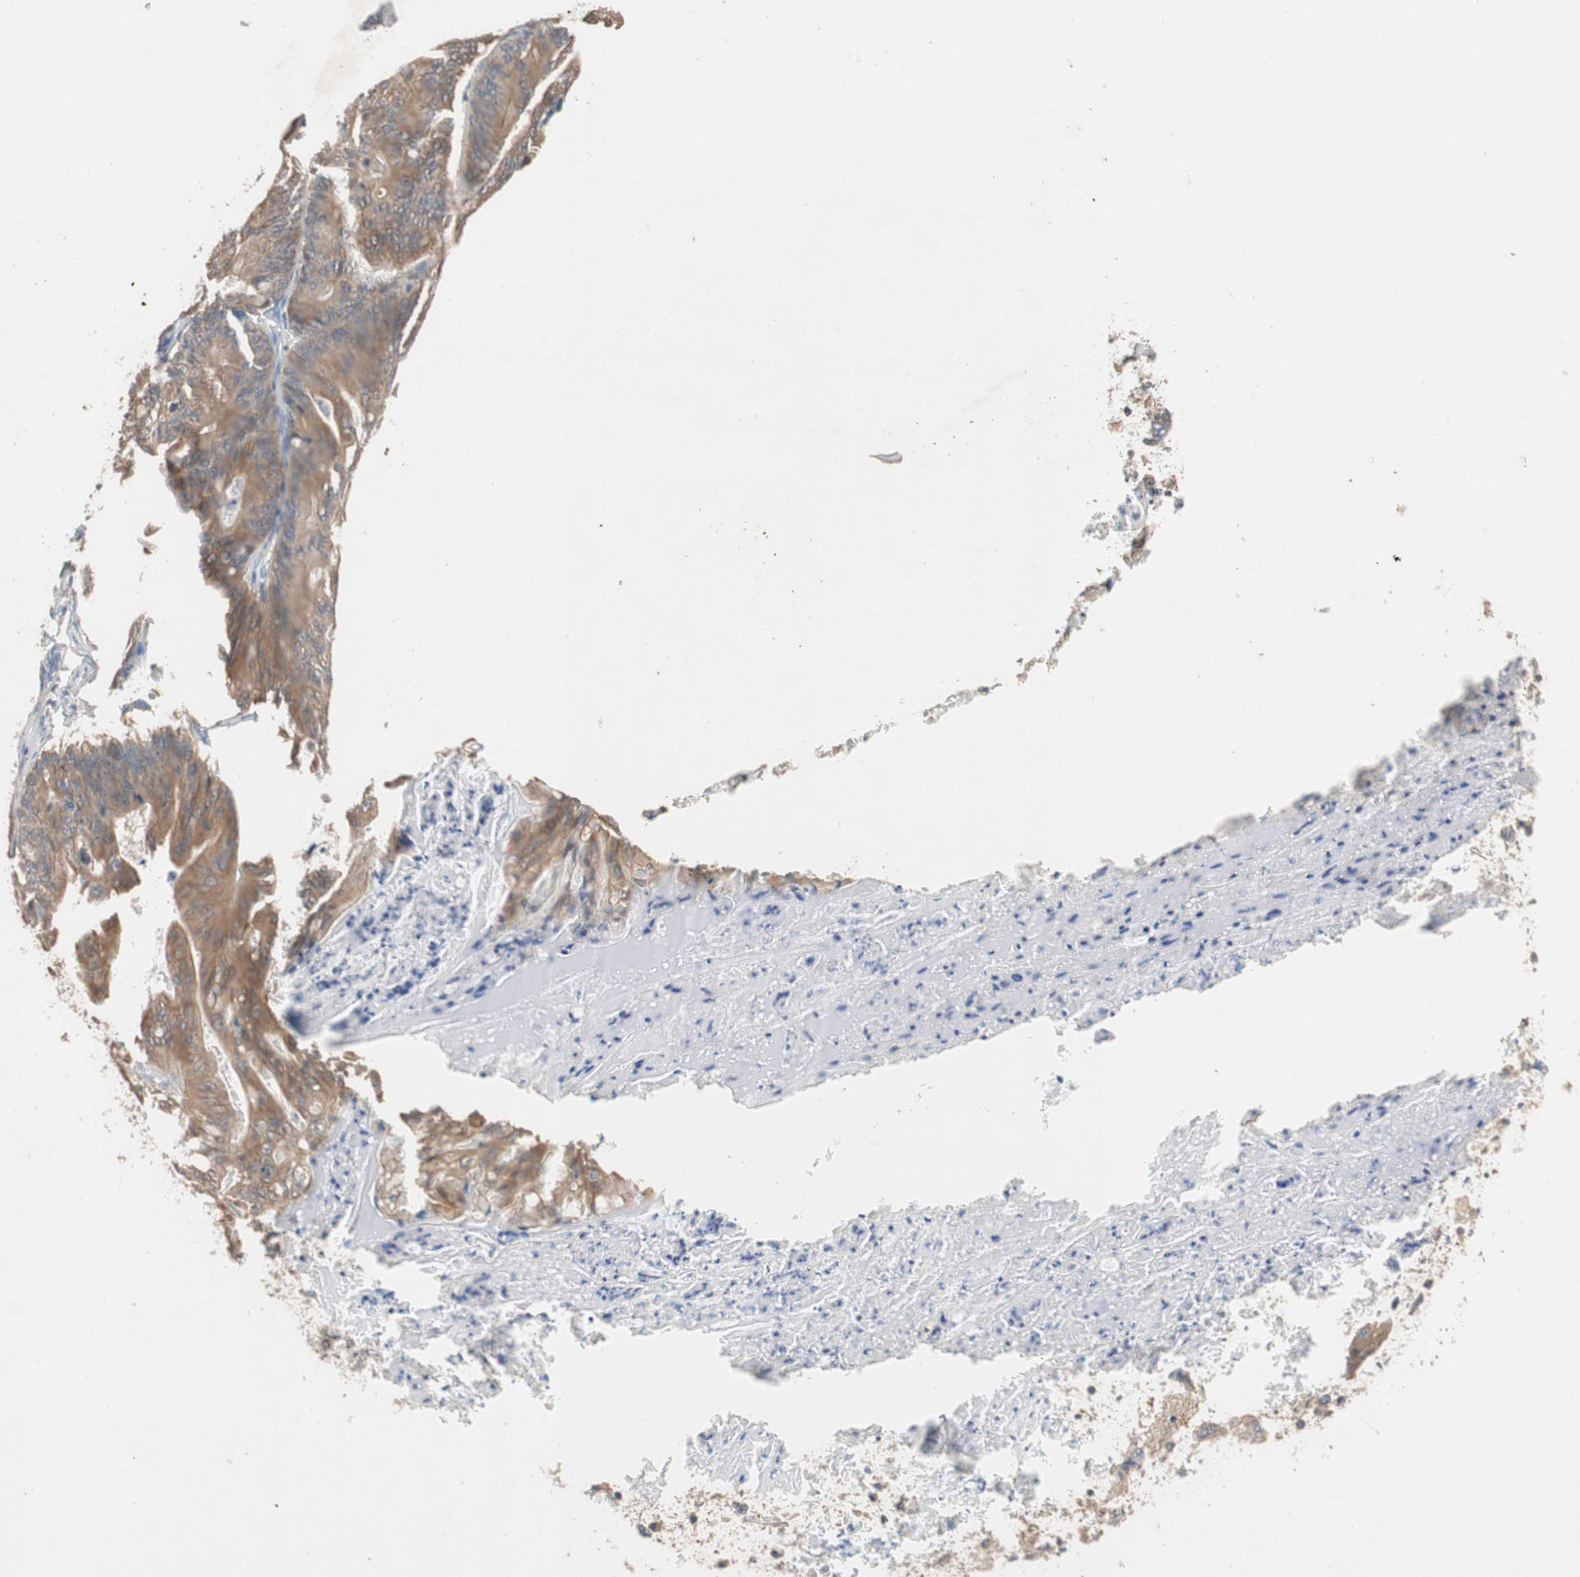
{"staining": {"intensity": "moderate", "quantity": ">75%", "location": "cytoplasmic/membranous"}, "tissue": "ovarian cancer", "cell_type": "Tumor cells", "image_type": "cancer", "snomed": [{"axis": "morphology", "description": "Cystadenocarcinoma, mucinous, NOS"}, {"axis": "topography", "description": "Ovary"}], "caption": "Immunohistochemistry (IHC) (DAB) staining of human mucinous cystadenocarcinoma (ovarian) reveals moderate cytoplasmic/membranous protein staining in approximately >75% of tumor cells.", "gene": "ADAP1", "patient": {"sex": "female", "age": 37}}